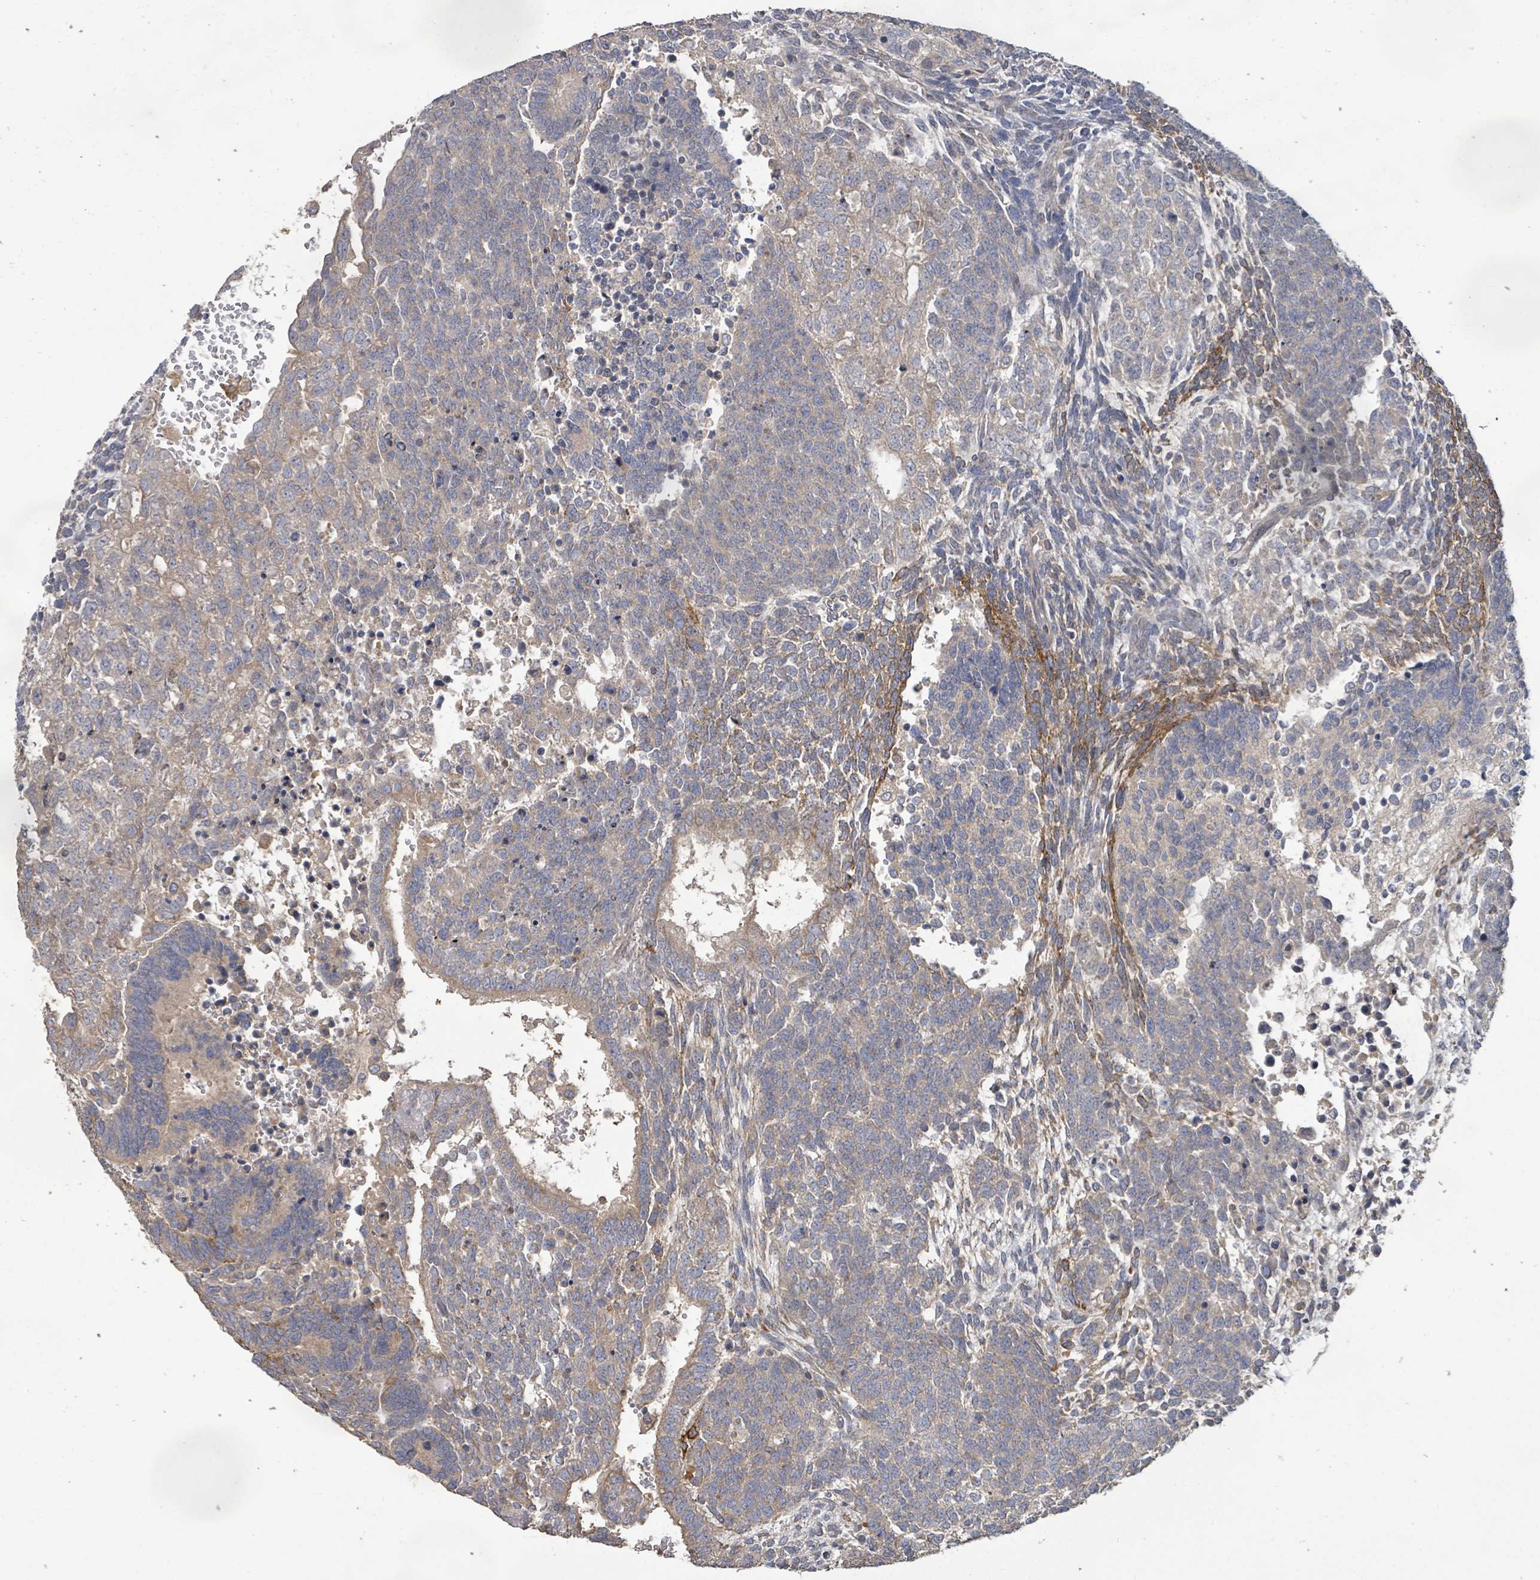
{"staining": {"intensity": "negative", "quantity": "none", "location": "none"}, "tissue": "testis cancer", "cell_type": "Tumor cells", "image_type": "cancer", "snomed": [{"axis": "morphology", "description": "Carcinoma, Embryonal, NOS"}, {"axis": "topography", "description": "Testis"}], "caption": "Immunohistochemistry histopathology image of neoplastic tissue: human testis cancer (embryonal carcinoma) stained with DAB (3,3'-diaminobenzidine) displays no significant protein expression in tumor cells.", "gene": "KCNS2", "patient": {"sex": "male", "age": 23}}